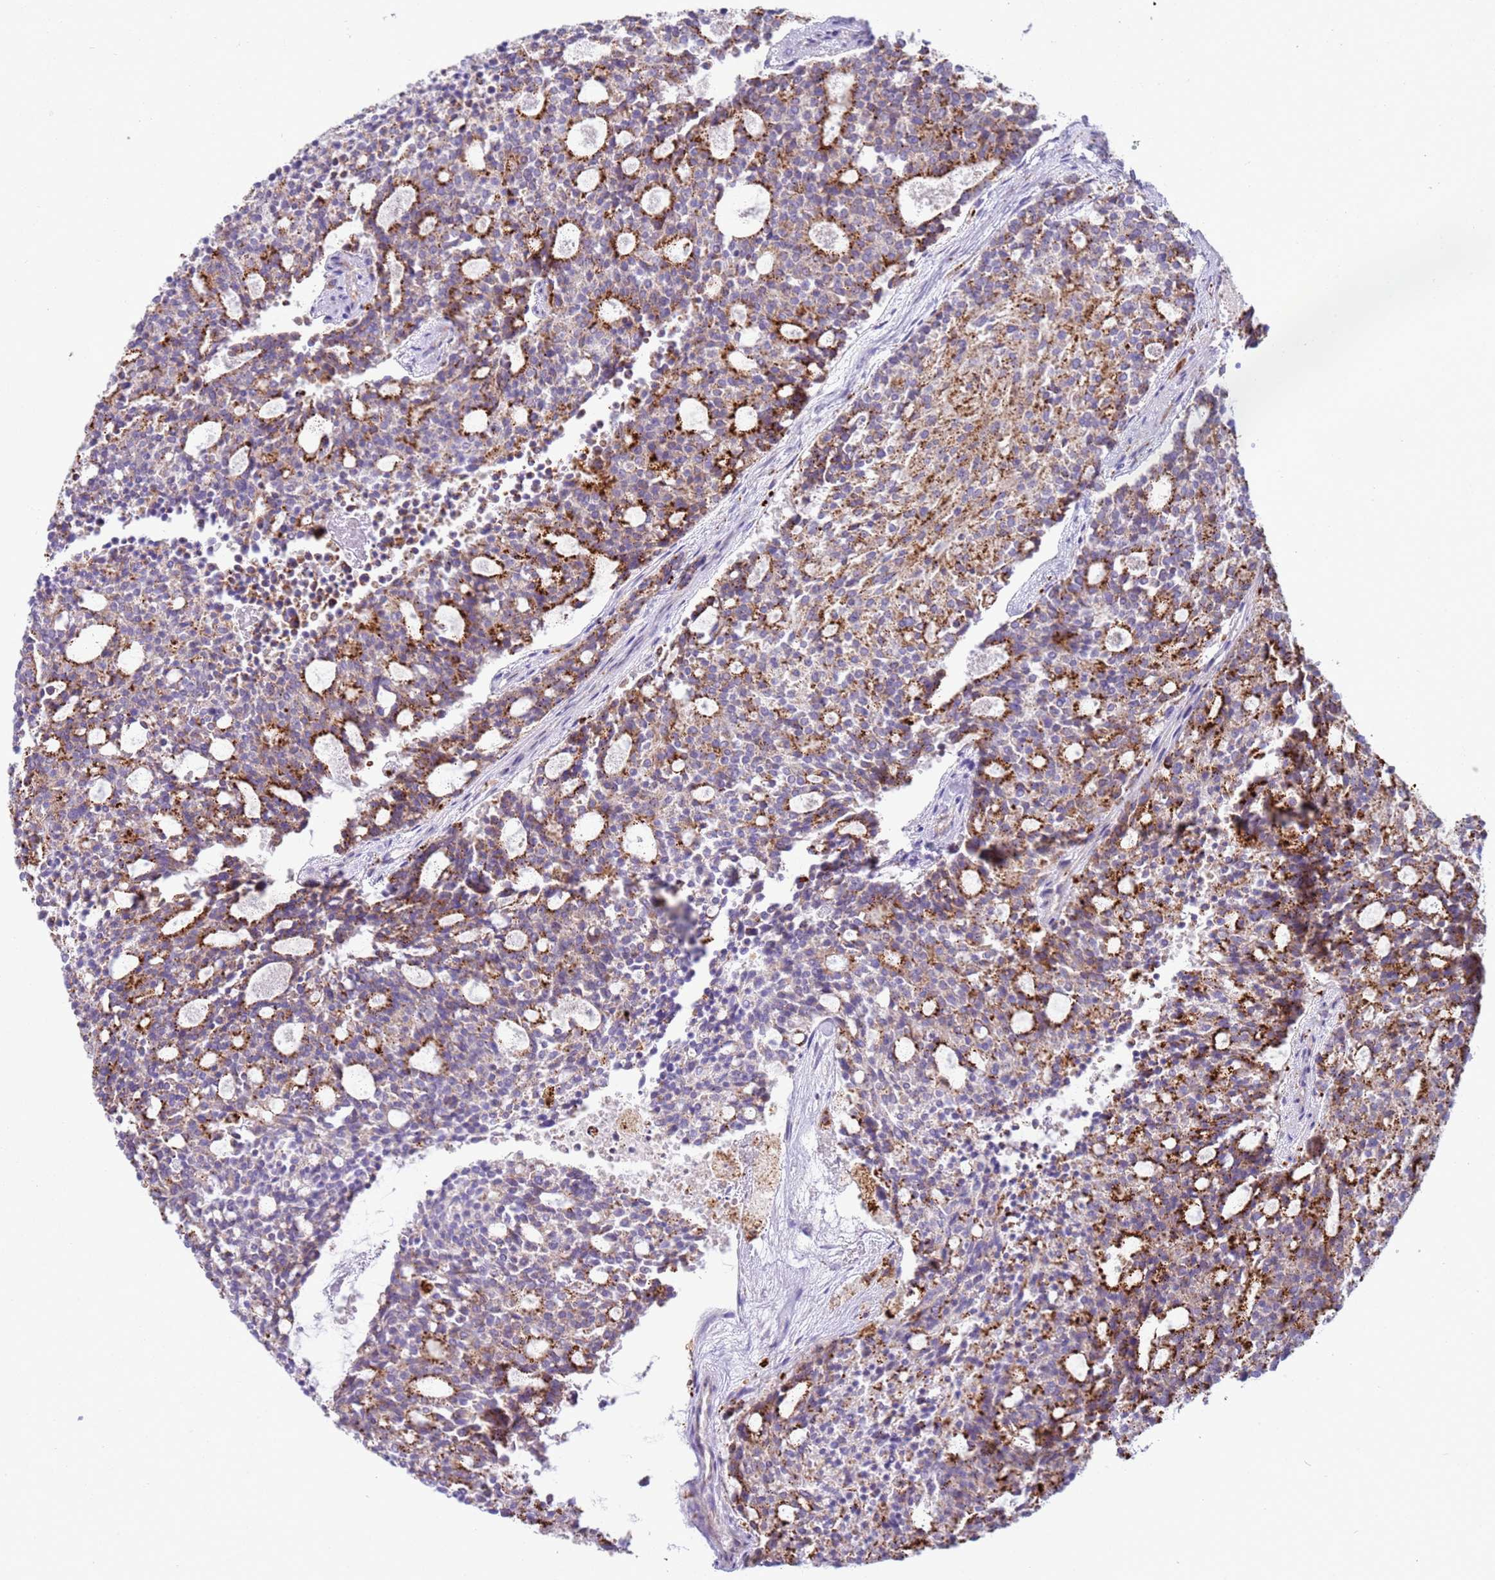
{"staining": {"intensity": "strong", "quantity": "25%-75%", "location": "cytoplasmic/membranous"}, "tissue": "carcinoid", "cell_type": "Tumor cells", "image_type": "cancer", "snomed": [{"axis": "morphology", "description": "Carcinoid, malignant, NOS"}, {"axis": "topography", "description": "Pancreas"}], "caption": "Immunohistochemistry staining of carcinoid, which exhibits high levels of strong cytoplasmic/membranous staining in about 25%-75% of tumor cells indicating strong cytoplasmic/membranous protein positivity. The staining was performed using DAB (brown) for protein detection and nuclei were counterstained in hematoxylin (blue).", "gene": "TTPAL", "patient": {"sex": "female", "age": 54}}